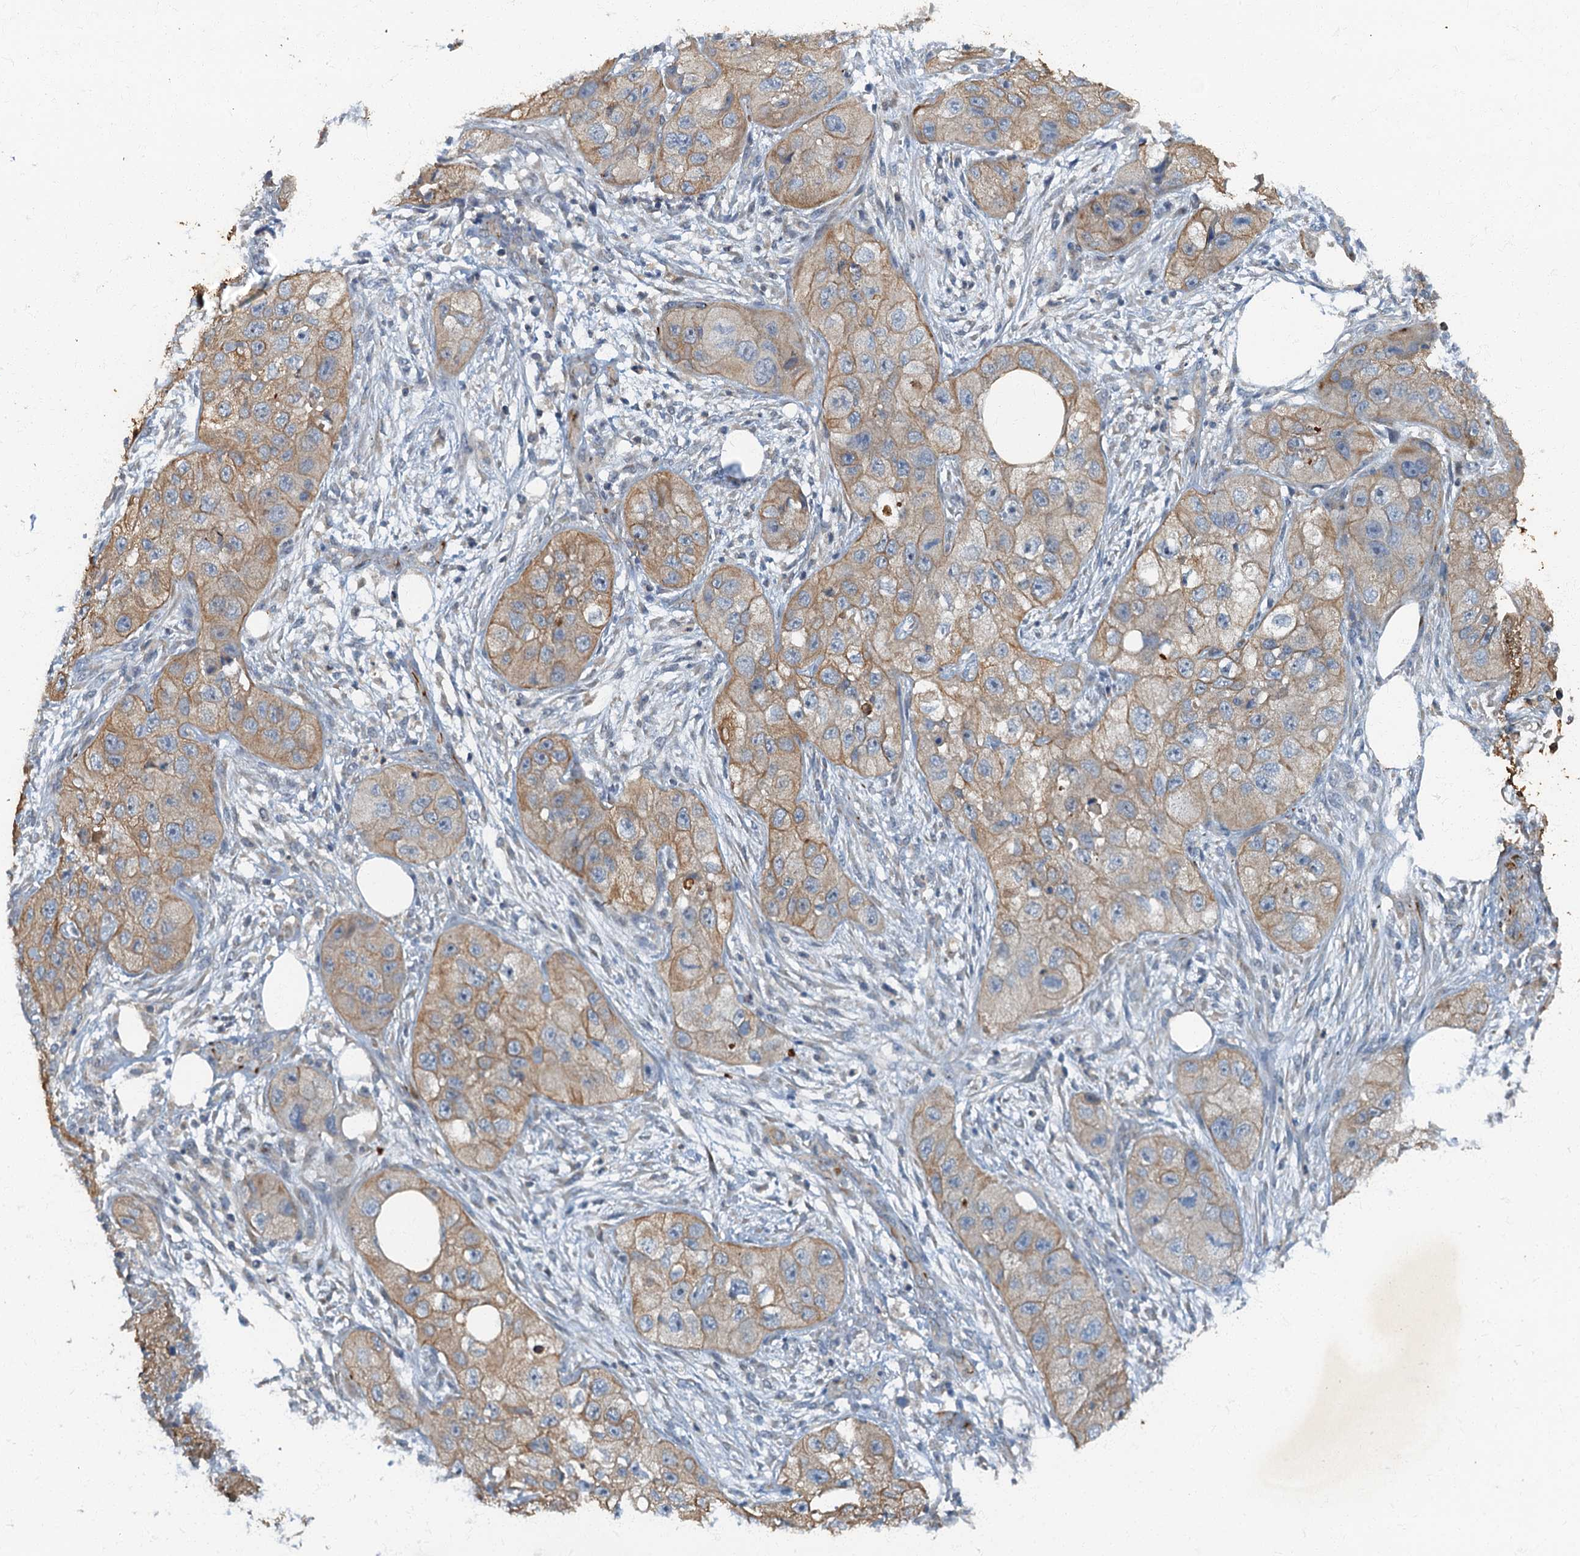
{"staining": {"intensity": "weak", "quantity": "25%-75%", "location": "cytoplasmic/membranous"}, "tissue": "skin cancer", "cell_type": "Tumor cells", "image_type": "cancer", "snomed": [{"axis": "morphology", "description": "Squamous cell carcinoma, NOS"}, {"axis": "topography", "description": "Skin"}, {"axis": "topography", "description": "Subcutis"}], "caption": "Immunohistochemical staining of skin squamous cell carcinoma displays weak cytoplasmic/membranous protein expression in approximately 25%-75% of tumor cells.", "gene": "ARL11", "patient": {"sex": "male", "age": 73}}